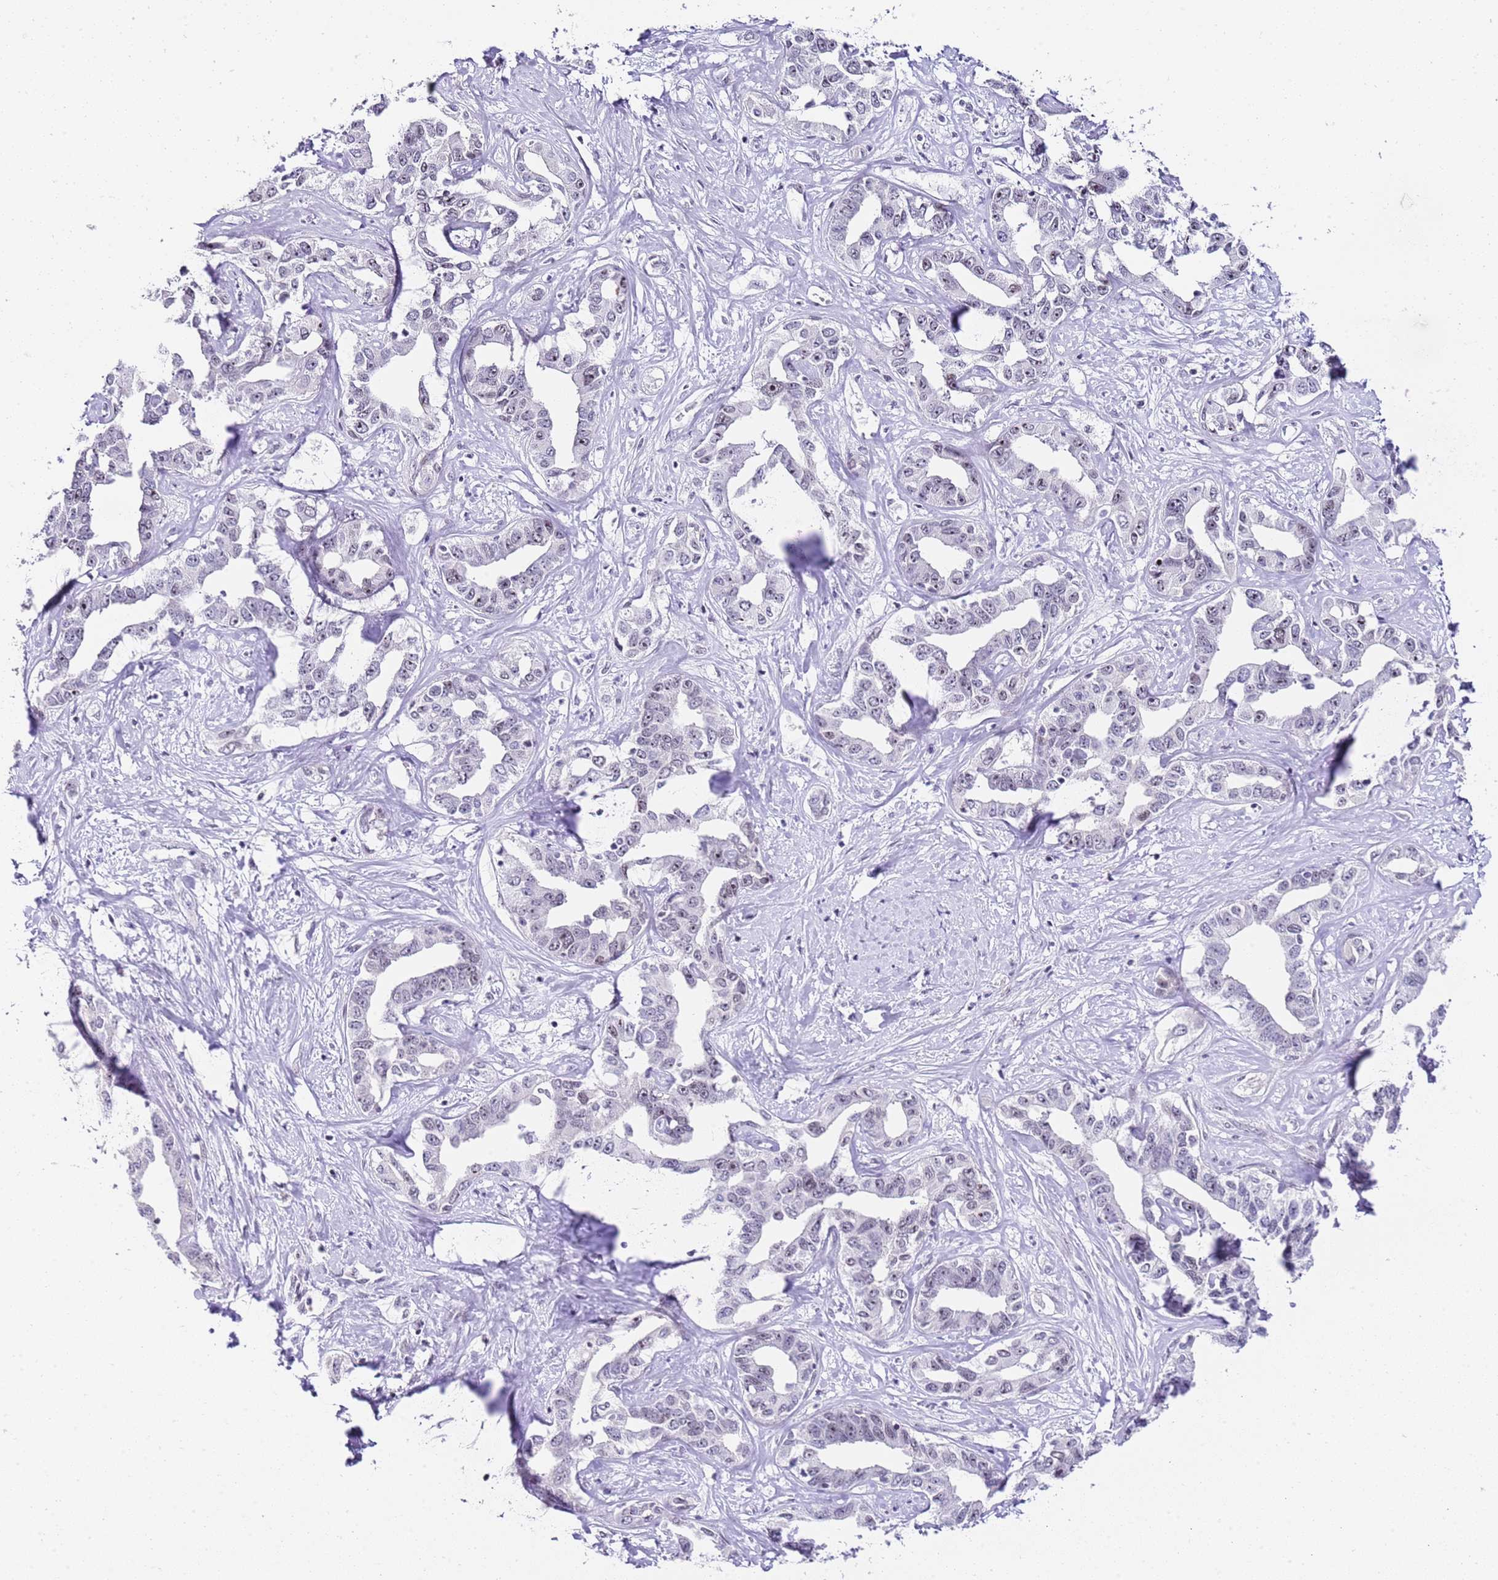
{"staining": {"intensity": "weak", "quantity": "<25%", "location": "nuclear"}, "tissue": "liver cancer", "cell_type": "Tumor cells", "image_type": "cancer", "snomed": [{"axis": "morphology", "description": "Cholangiocarcinoma"}, {"axis": "topography", "description": "Liver"}], "caption": "An immunohistochemistry (IHC) micrograph of cholangiocarcinoma (liver) is shown. There is no staining in tumor cells of cholangiocarcinoma (liver).", "gene": "NOP56", "patient": {"sex": "male", "age": 59}}